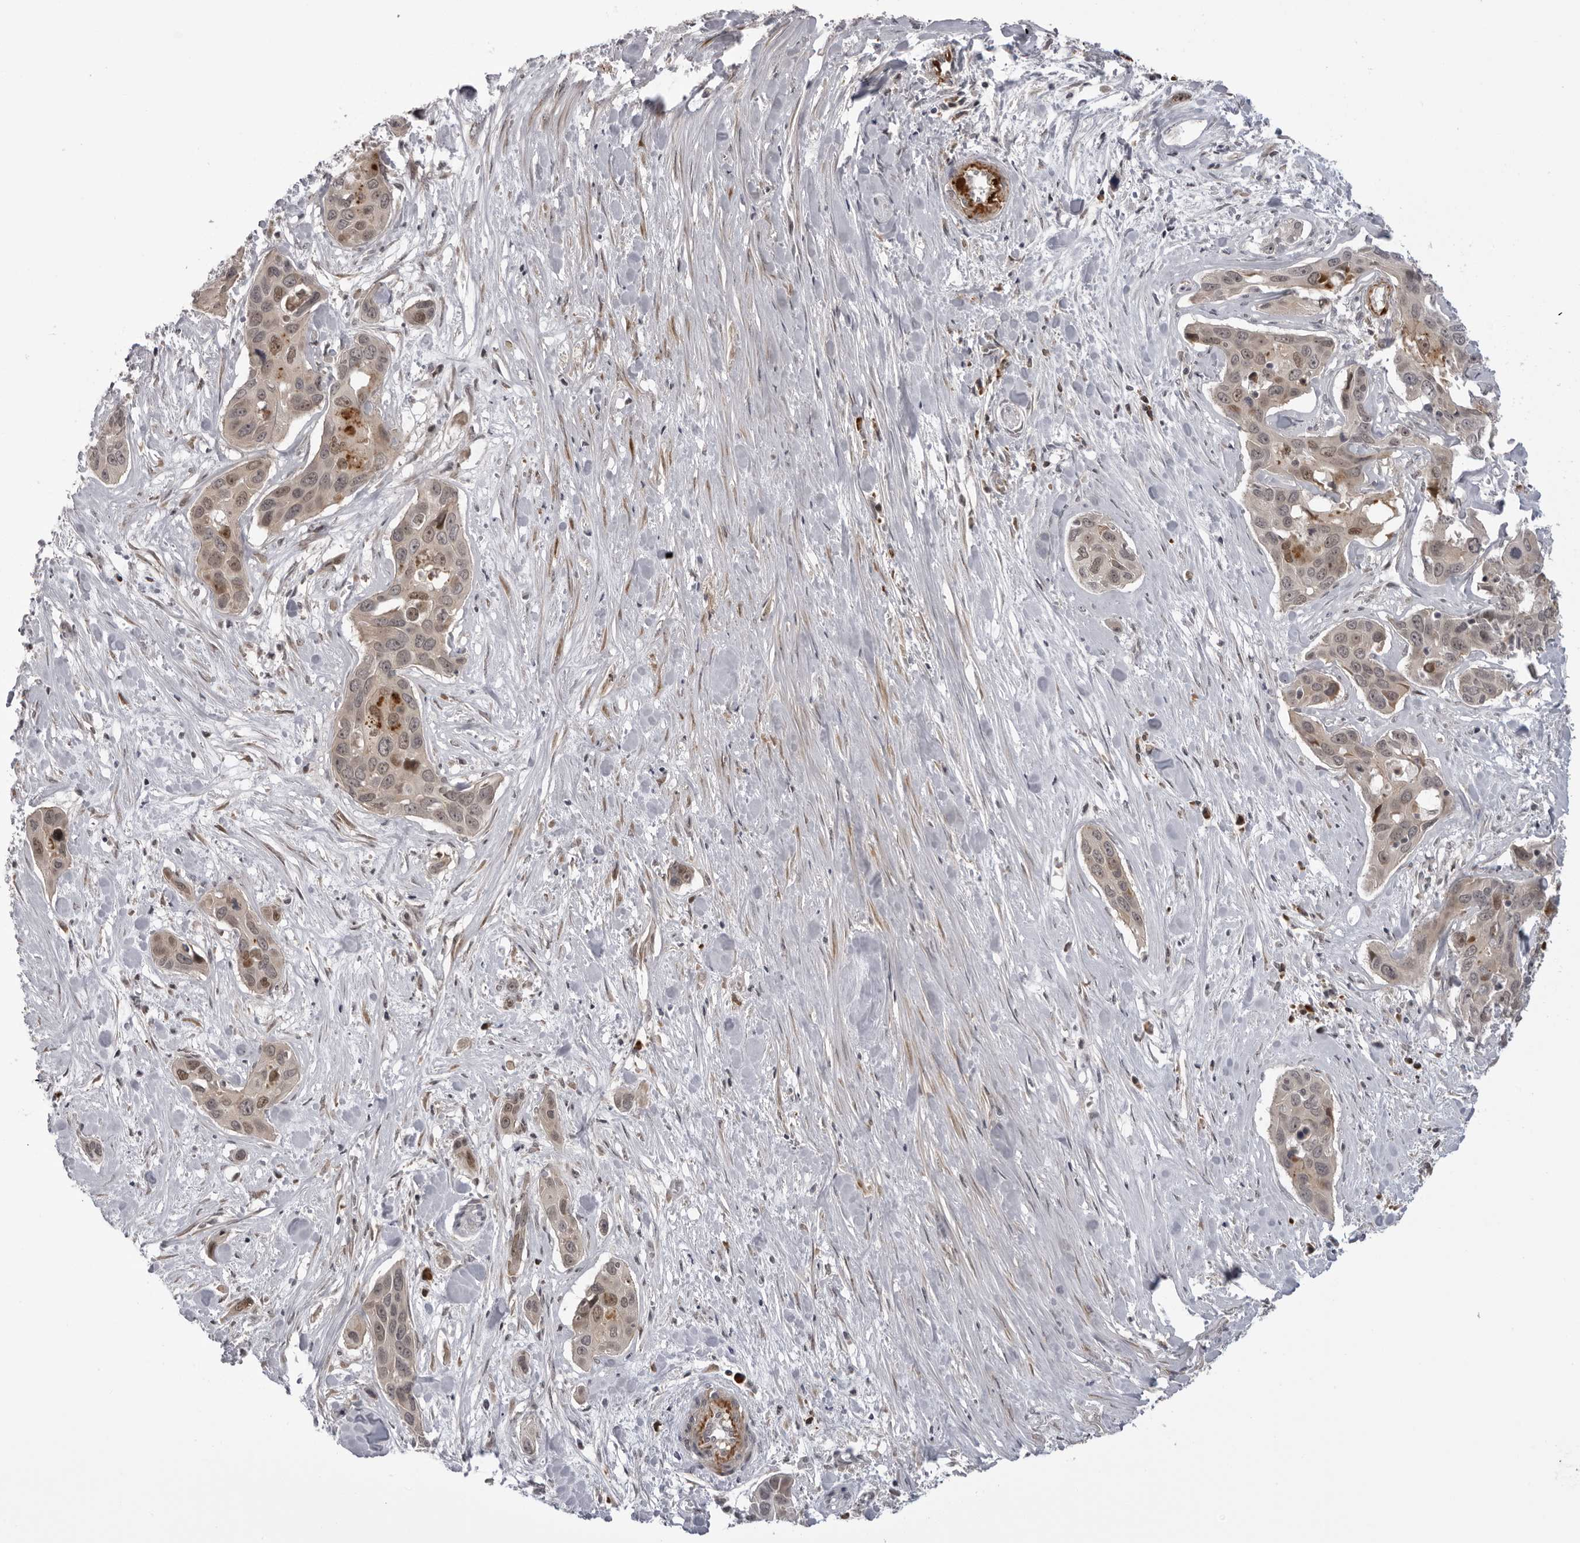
{"staining": {"intensity": "moderate", "quantity": ">75%", "location": "cytoplasmic/membranous,nuclear"}, "tissue": "pancreatic cancer", "cell_type": "Tumor cells", "image_type": "cancer", "snomed": [{"axis": "morphology", "description": "Adenocarcinoma, NOS"}, {"axis": "topography", "description": "Pancreas"}], "caption": "IHC (DAB) staining of pancreatic adenocarcinoma displays moderate cytoplasmic/membranous and nuclear protein expression in approximately >75% of tumor cells.", "gene": "ALPK2", "patient": {"sex": "female", "age": 60}}